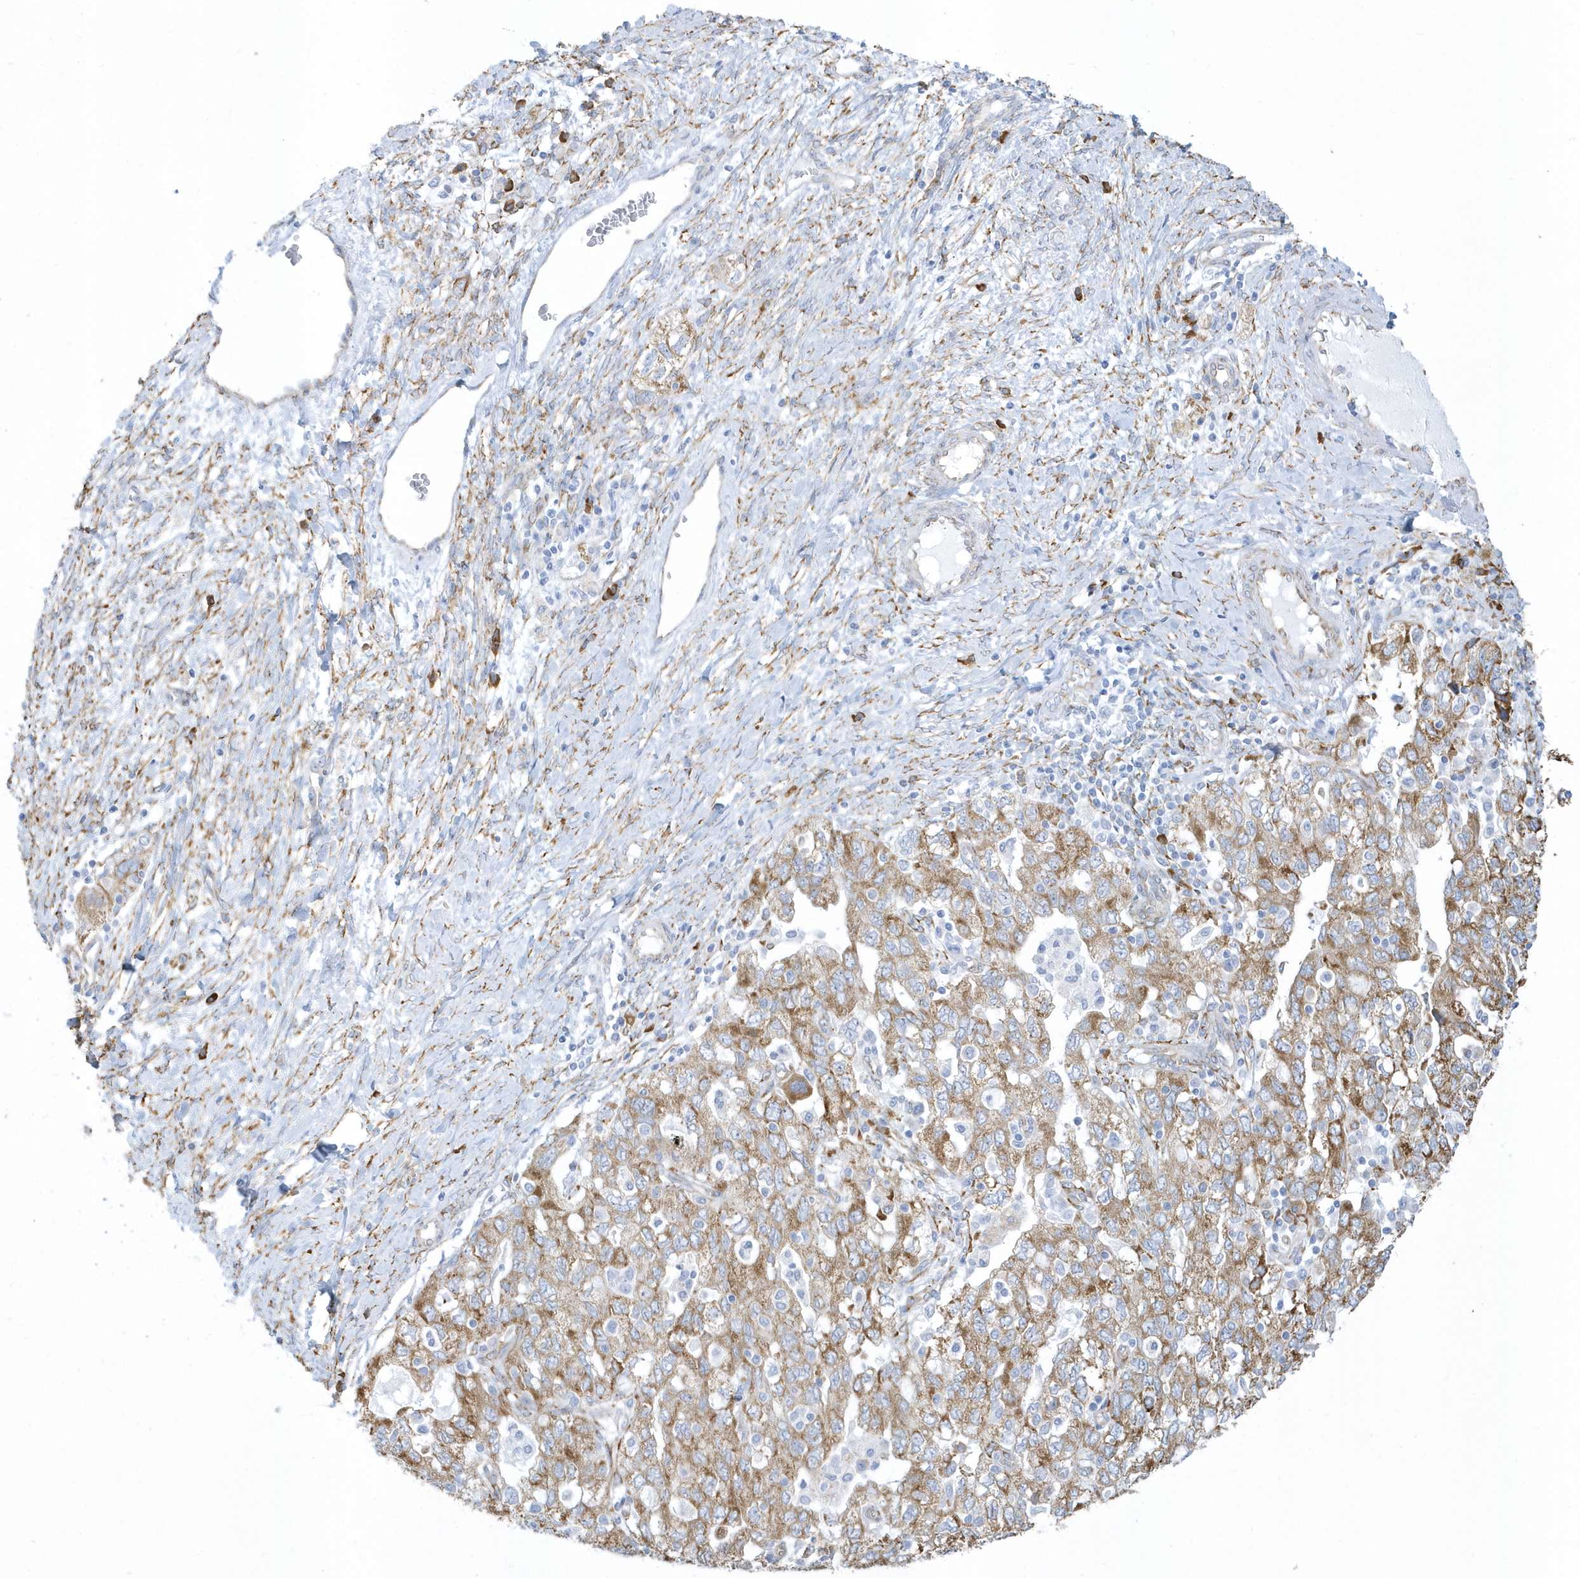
{"staining": {"intensity": "moderate", "quantity": ">75%", "location": "cytoplasmic/membranous"}, "tissue": "ovarian cancer", "cell_type": "Tumor cells", "image_type": "cancer", "snomed": [{"axis": "morphology", "description": "Carcinoma, NOS"}, {"axis": "morphology", "description": "Cystadenocarcinoma, serous, NOS"}, {"axis": "topography", "description": "Ovary"}], "caption": "Human carcinoma (ovarian) stained for a protein (brown) demonstrates moderate cytoplasmic/membranous positive staining in approximately >75% of tumor cells.", "gene": "DCAF1", "patient": {"sex": "female", "age": 69}}